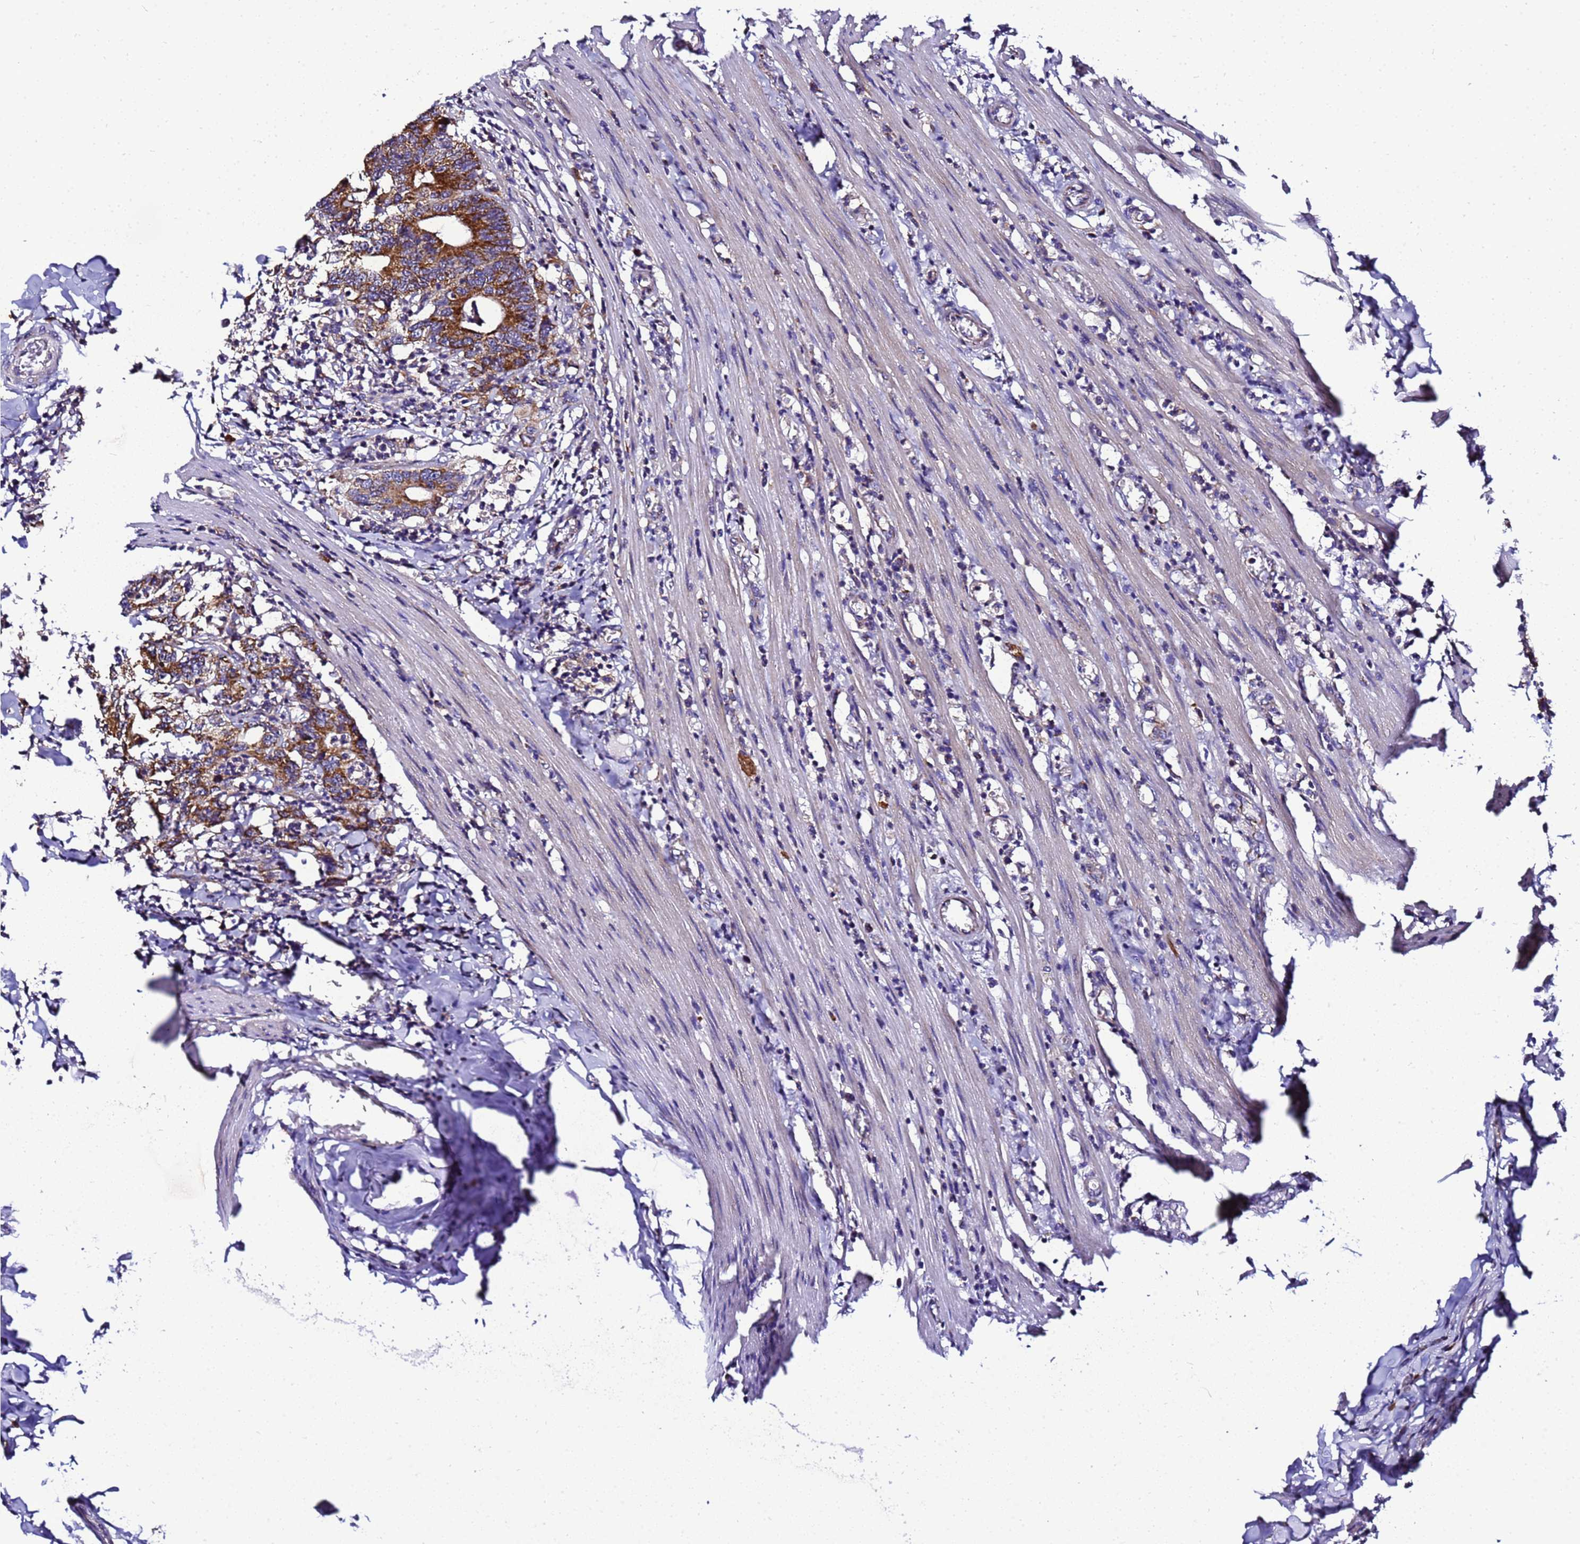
{"staining": {"intensity": "strong", "quantity": ">75%", "location": "cytoplasmic/membranous"}, "tissue": "colorectal cancer", "cell_type": "Tumor cells", "image_type": "cancer", "snomed": [{"axis": "morphology", "description": "Adenocarcinoma, NOS"}, {"axis": "topography", "description": "Colon"}], "caption": "Tumor cells exhibit strong cytoplasmic/membranous expression in approximately >75% of cells in adenocarcinoma (colorectal).", "gene": "HIGD2A", "patient": {"sex": "female", "age": 75}}